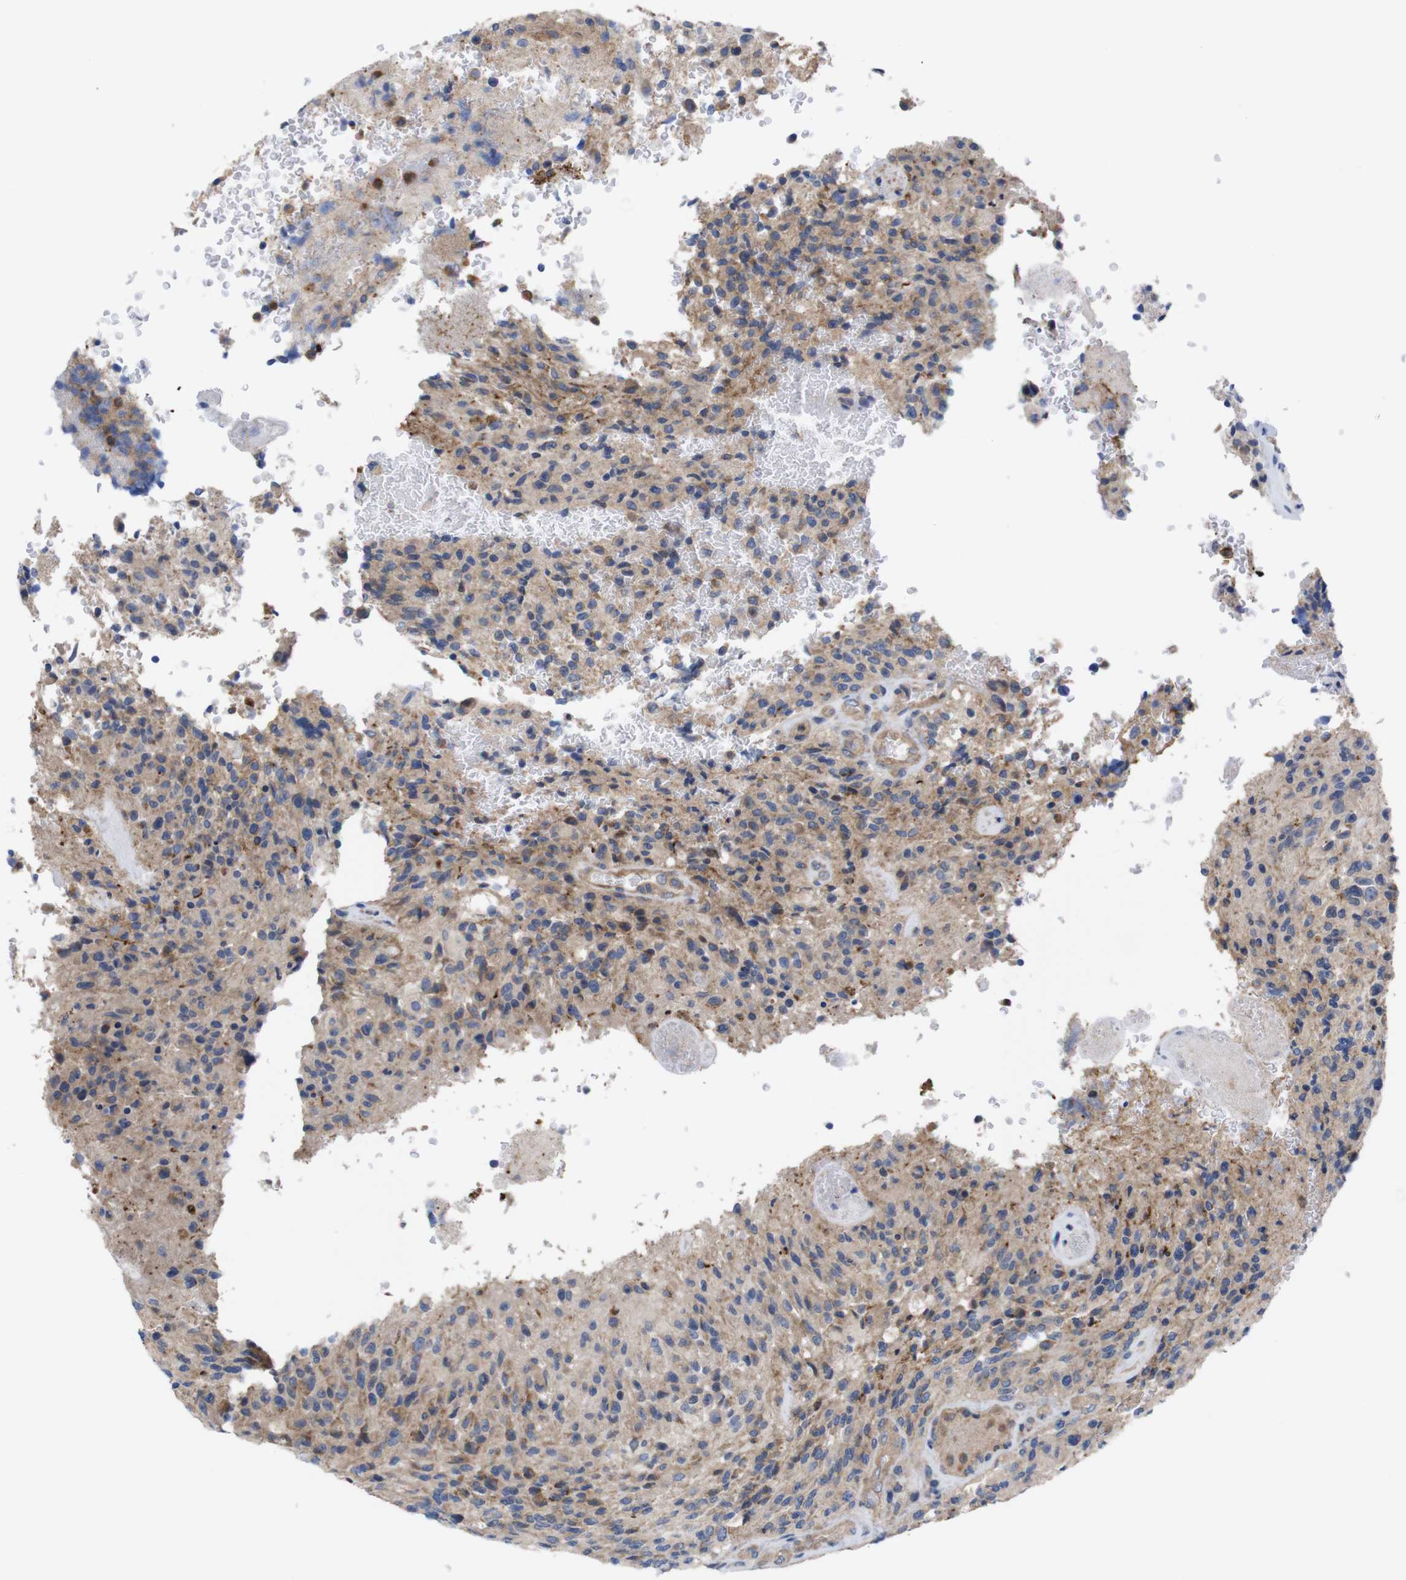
{"staining": {"intensity": "moderate", "quantity": "25%-75%", "location": "cytoplasmic/membranous"}, "tissue": "glioma", "cell_type": "Tumor cells", "image_type": "cancer", "snomed": [{"axis": "morphology", "description": "Normal tissue, NOS"}, {"axis": "morphology", "description": "Glioma, malignant, High grade"}, {"axis": "topography", "description": "Cerebral cortex"}], "caption": "There is medium levels of moderate cytoplasmic/membranous positivity in tumor cells of malignant high-grade glioma, as demonstrated by immunohistochemical staining (brown color).", "gene": "USH1C", "patient": {"sex": "male", "age": 56}}